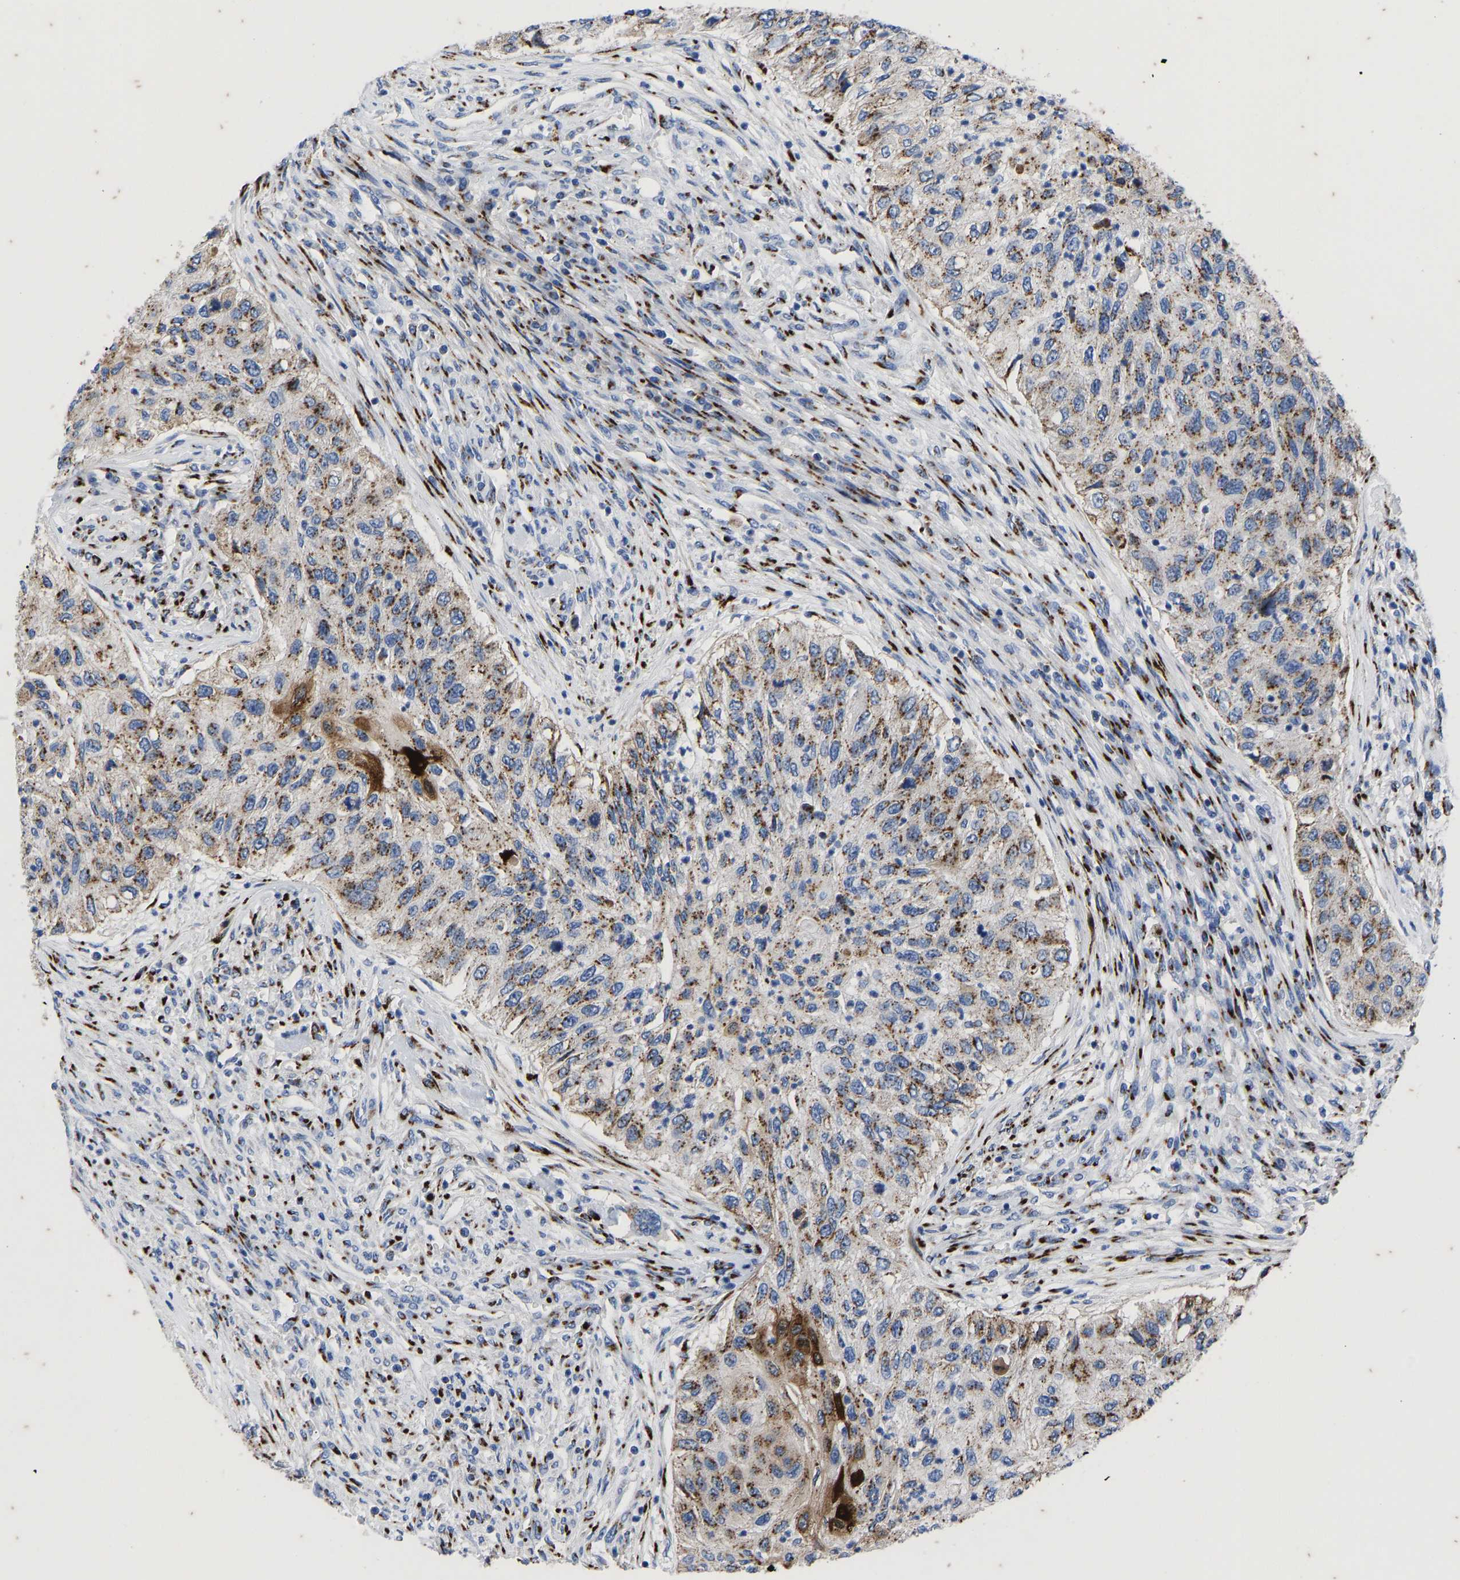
{"staining": {"intensity": "moderate", "quantity": ">75%", "location": "cytoplasmic/membranous"}, "tissue": "urothelial cancer", "cell_type": "Tumor cells", "image_type": "cancer", "snomed": [{"axis": "morphology", "description": "Urothelial carcinoma, High grade"}, {"axis": "topography", "description": "Urinary bladder"}], "caption": "Urothelial cancer tissue demonstrates moderate cytoplasmic/membranous staining in approximately >75% of tumor cells The staining was performed using DAB to visualize the protein expression in brown, while the nuclei were stained in blue with hematoxylin (Magnification: 20x).", "gene": "TMEM87A", "patient": {"sex": "female", "age": 60}}